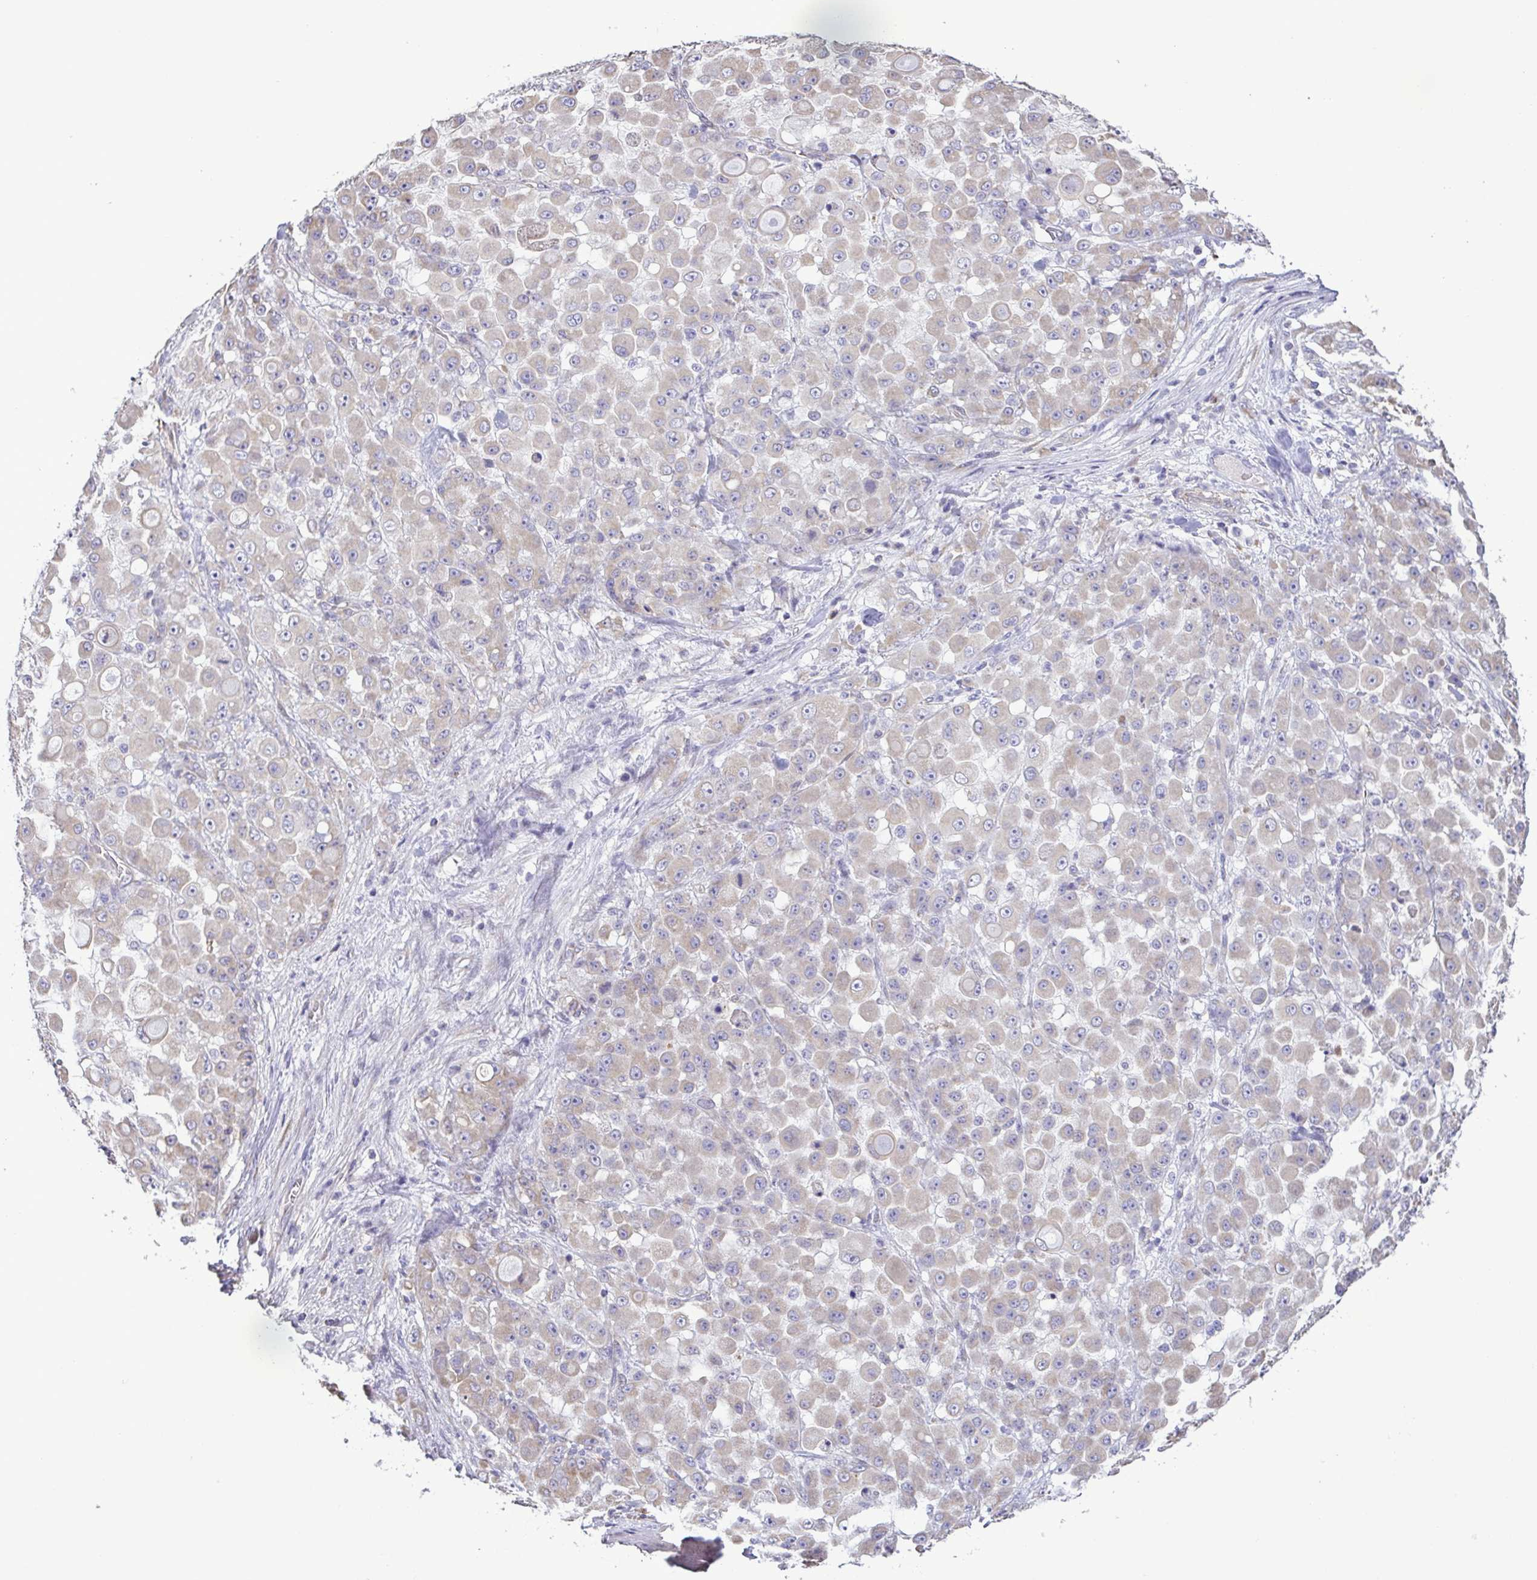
{"staining": {"intensity": "weak", "quantity": "<25%", "location": "cytoplasmic/membranous"}, "tissue": "stomach cancer", "cell_type": "Tumor cells", "image_type": "cancer", "snomed": [{"axis": "morphology", "description": "Adenocarcinoma, NOS"}, {"axis": "topography", "description": "Stomach"}], "caption": "An image of adenocarcinoma (stomach) stained for a protein exhibits no brown staining in tumor cells.", "gene": "MYL10", "patient": {"sex": "female", "age": 76}}